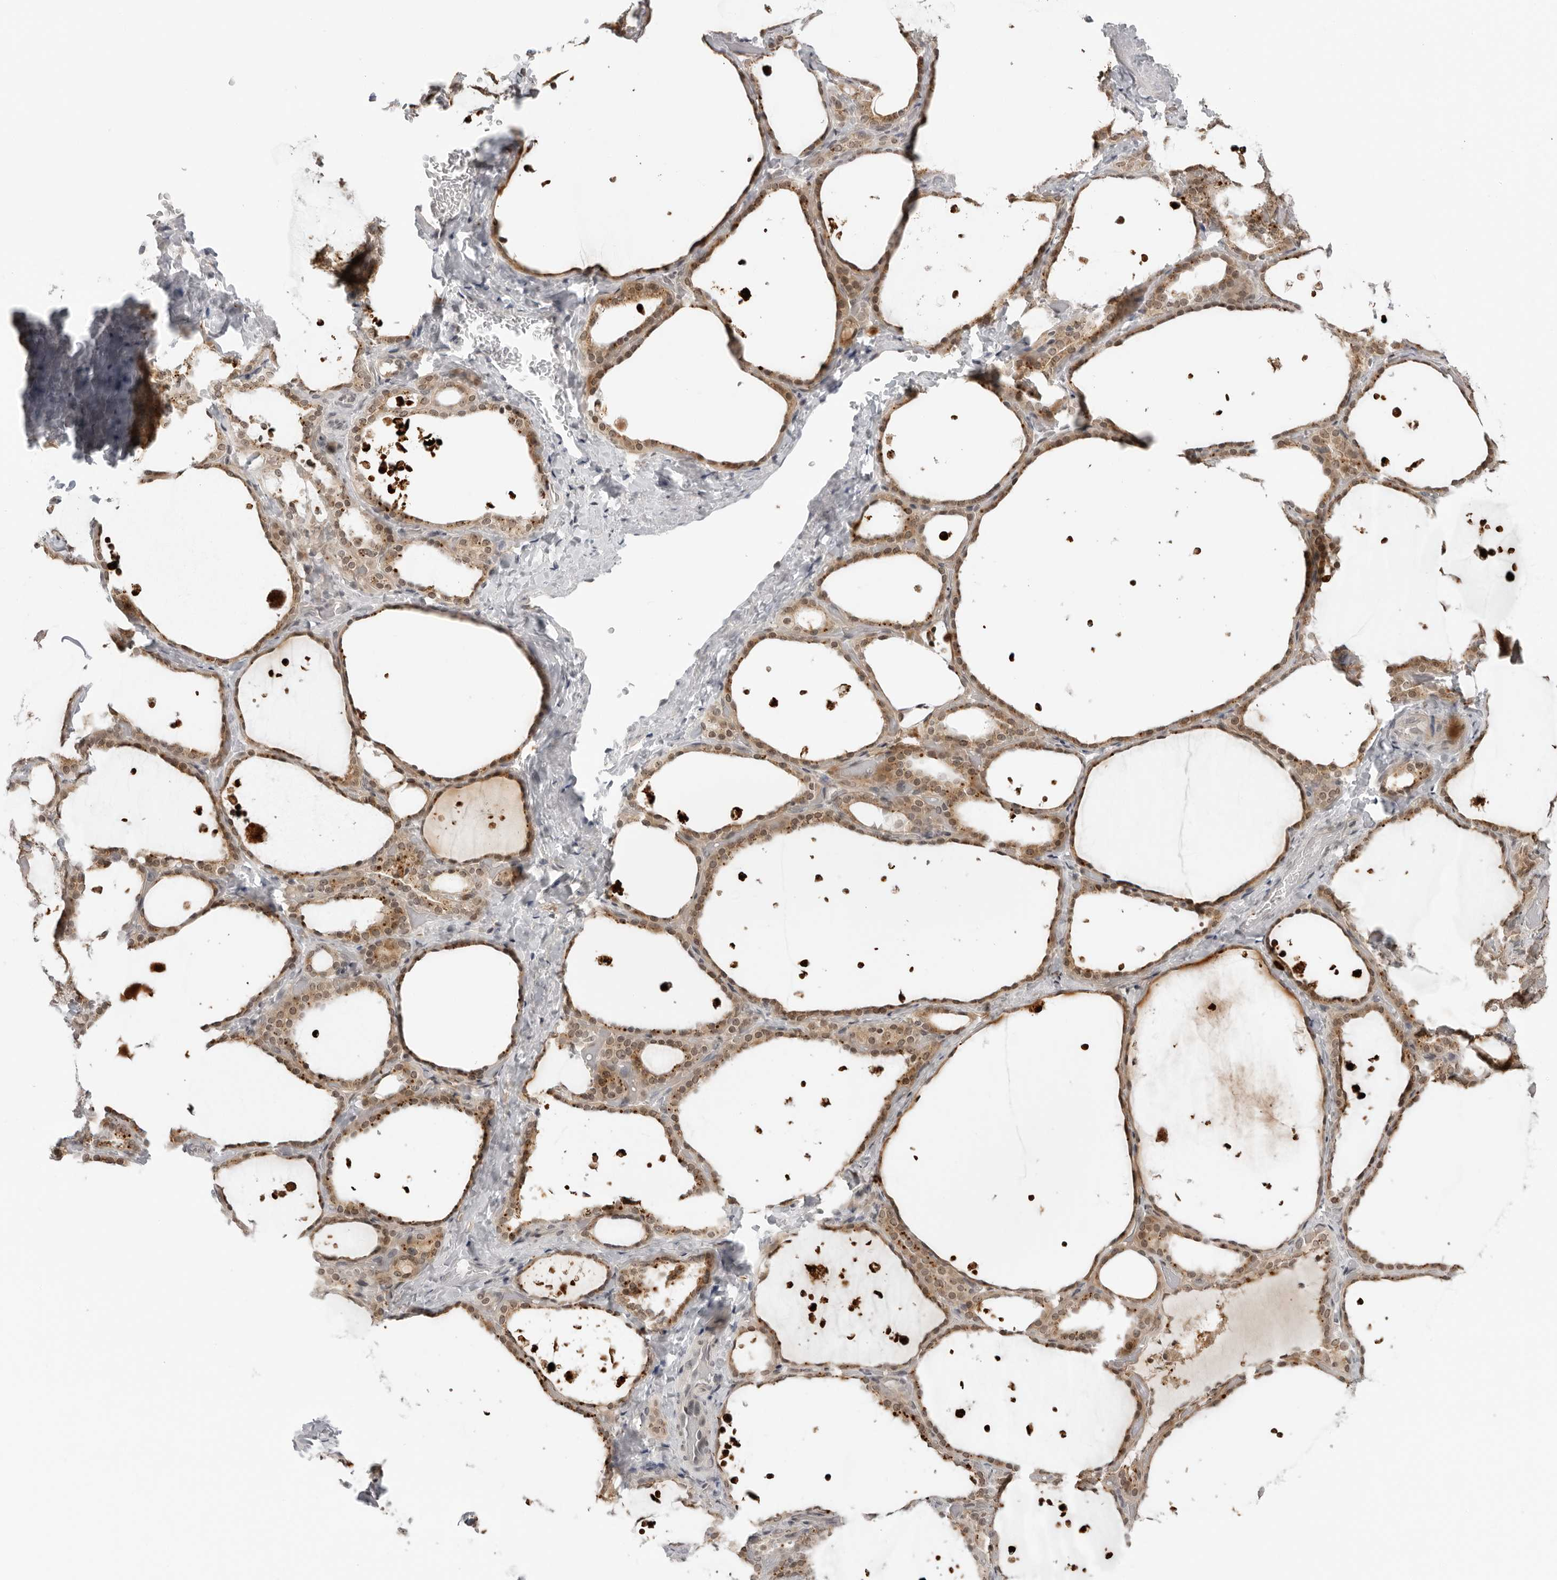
{"staining": {"intensity": "moderate", "quantity": ">75%", "location": "cytoplasmic/membranous"}, "tissue": "thyroid gland", "cell_type": "Glandular cells", "image_type": "normal", "snomed": [{"axis": "morphology", "description": "Normal tissue, NOS"}, {"axis": "topography", "description": "Thyroid gland"}], "caption": "Protein expression analysis of unremarkable thyroid gland shows moderate cytoplasmic/membranous staining in approximately >75% of glandular cells. The staining was performed using DAB (3,3'-diaminobenzidine), with brown indicating positive protein expression. Nuclei are stained blue with hematoxylin.", "gene": "SUGCT", "patient": {"sex": "female", "age": 44}}